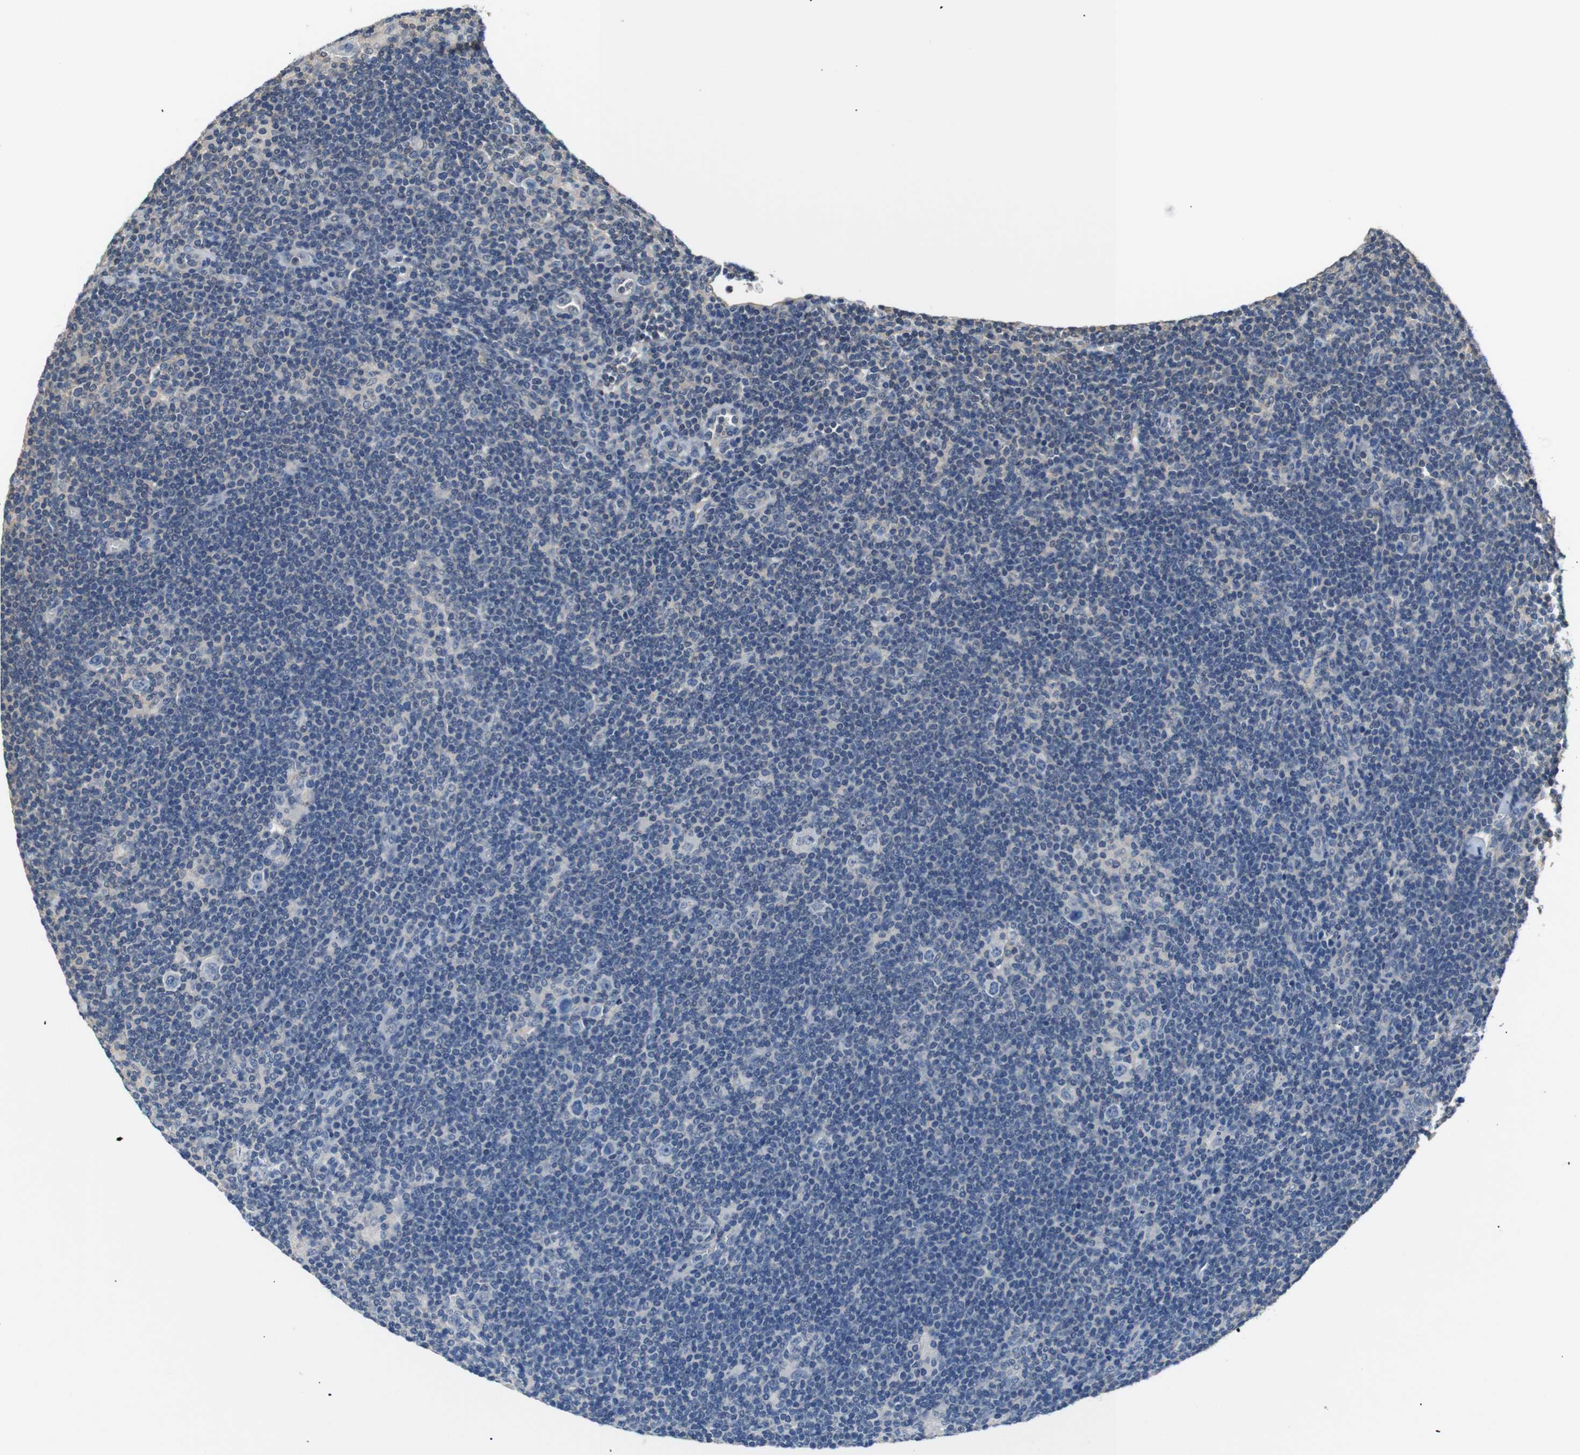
{"staining": {"intensity": "negative", "quantity": "none", "location": "none"}, "tissue": "lymphoma", "cell_type": "Tumor cells", "image_type": "cancer", "snomed": [{"axis": "morphology", "description": "Hodgkin's disease, NOS"}, {"axis": "topography", "description": "Lymph node"}], "caption": "A photomicrograph of human lymphoma is negative for staining in tumor cells.", "gene": "SFN", "patient": {"sex": "female", "age": 57}}